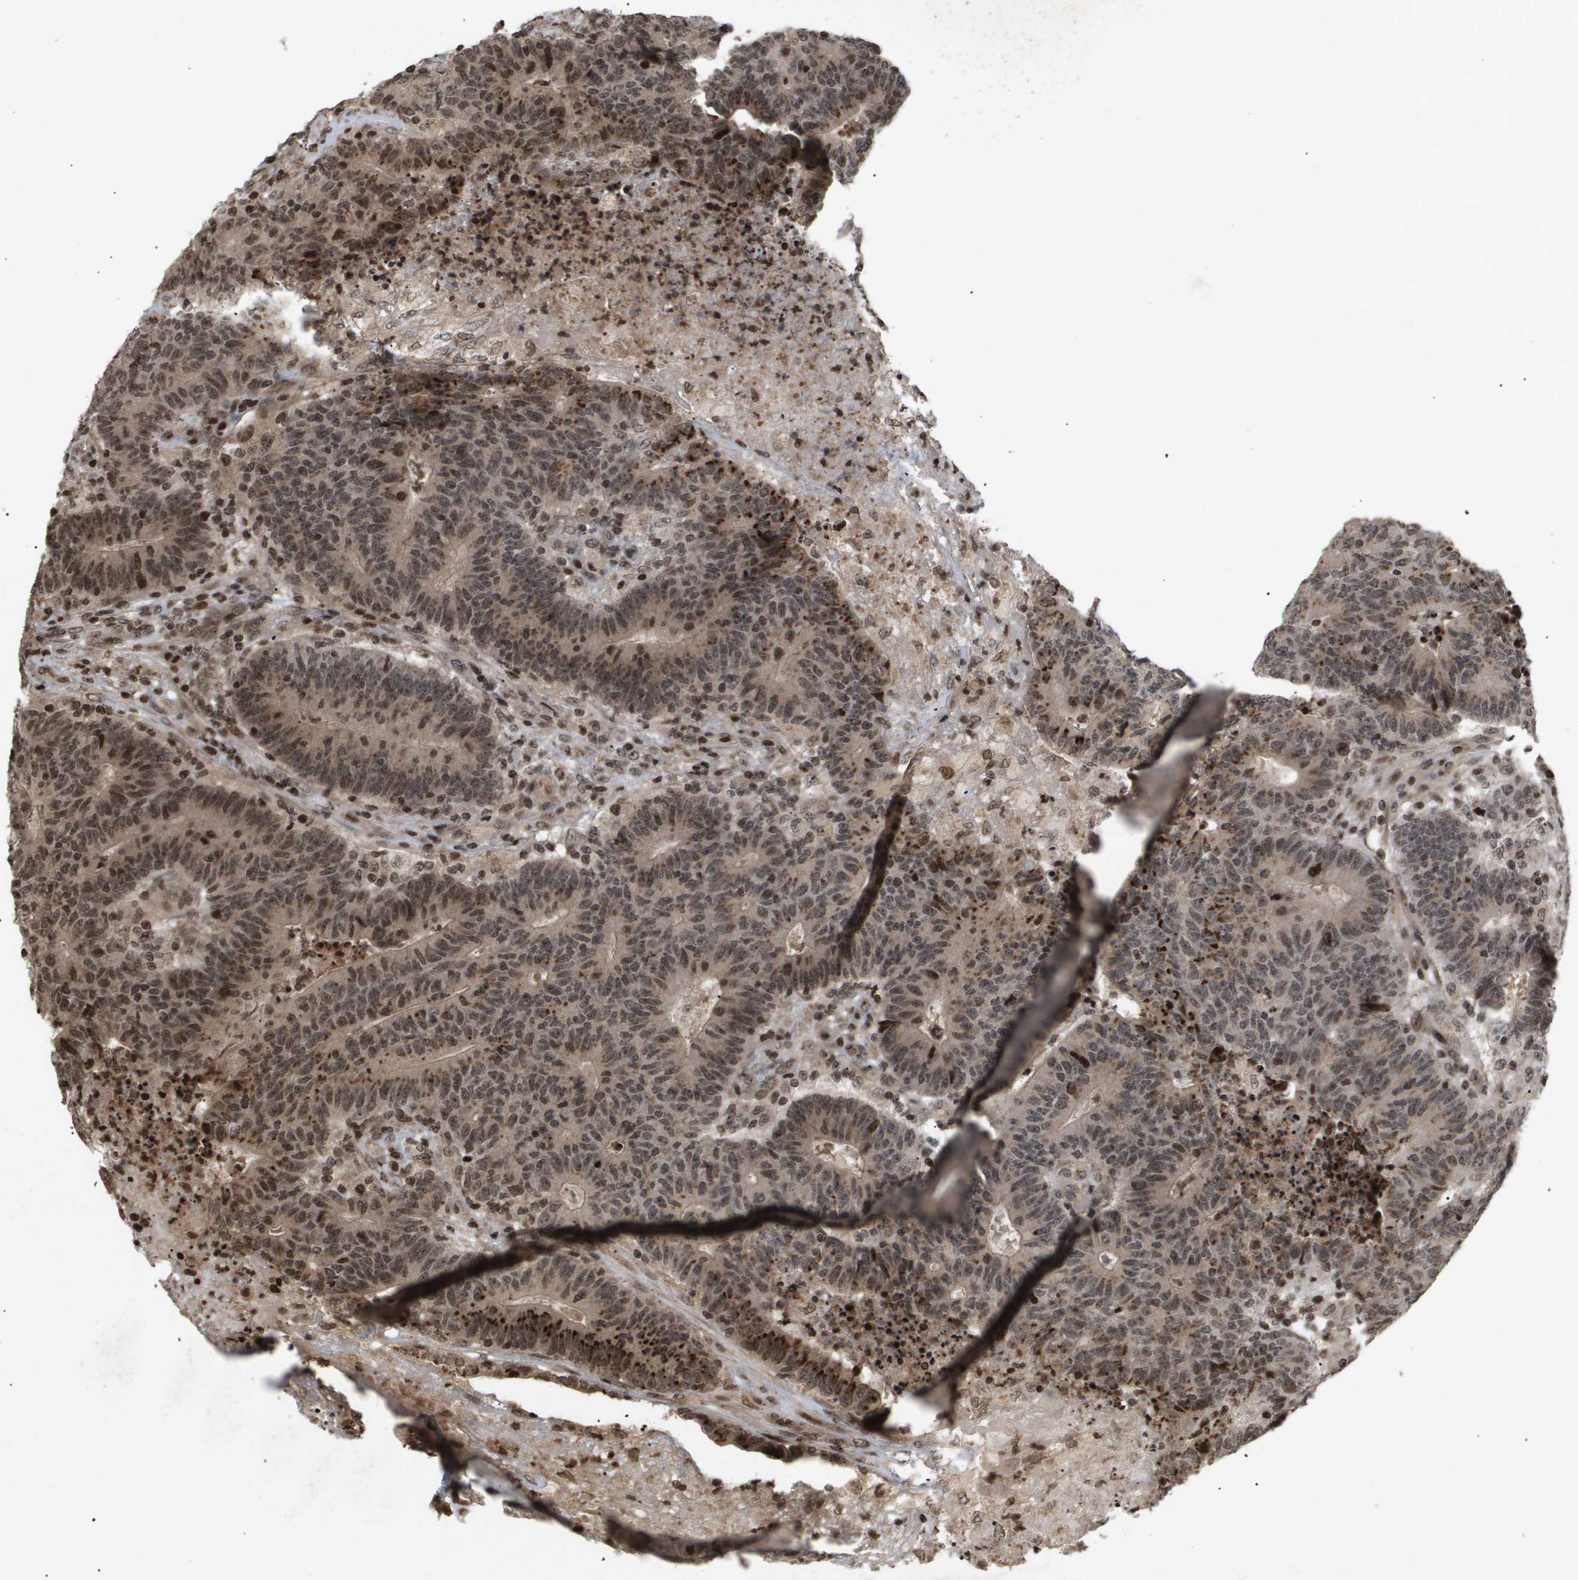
{"staining": {"intensity": "strong", "quantity": "<25%", "location": "cytoplasmic/membranous,nuclear"}, "tissue": "colorectal cancer", "cell_type": "Tumor cells", "image_type": "cancer", "snomed": [{"axis": "morphology", "description": "Normal tissue, NOS"}, {"axis": "morphology", "description": "Adenocarcinoma, NOS"}, {"axis": "topography", "description": "Colon"}], "caption": "The image shows staining of colorectal cancer, revealing strong cytoplasmic/membranous and nuclear protein staining (brown color) within tumor cells.", "gene": "HSPA6", "patient": {"sex": "female", "age": 75}}